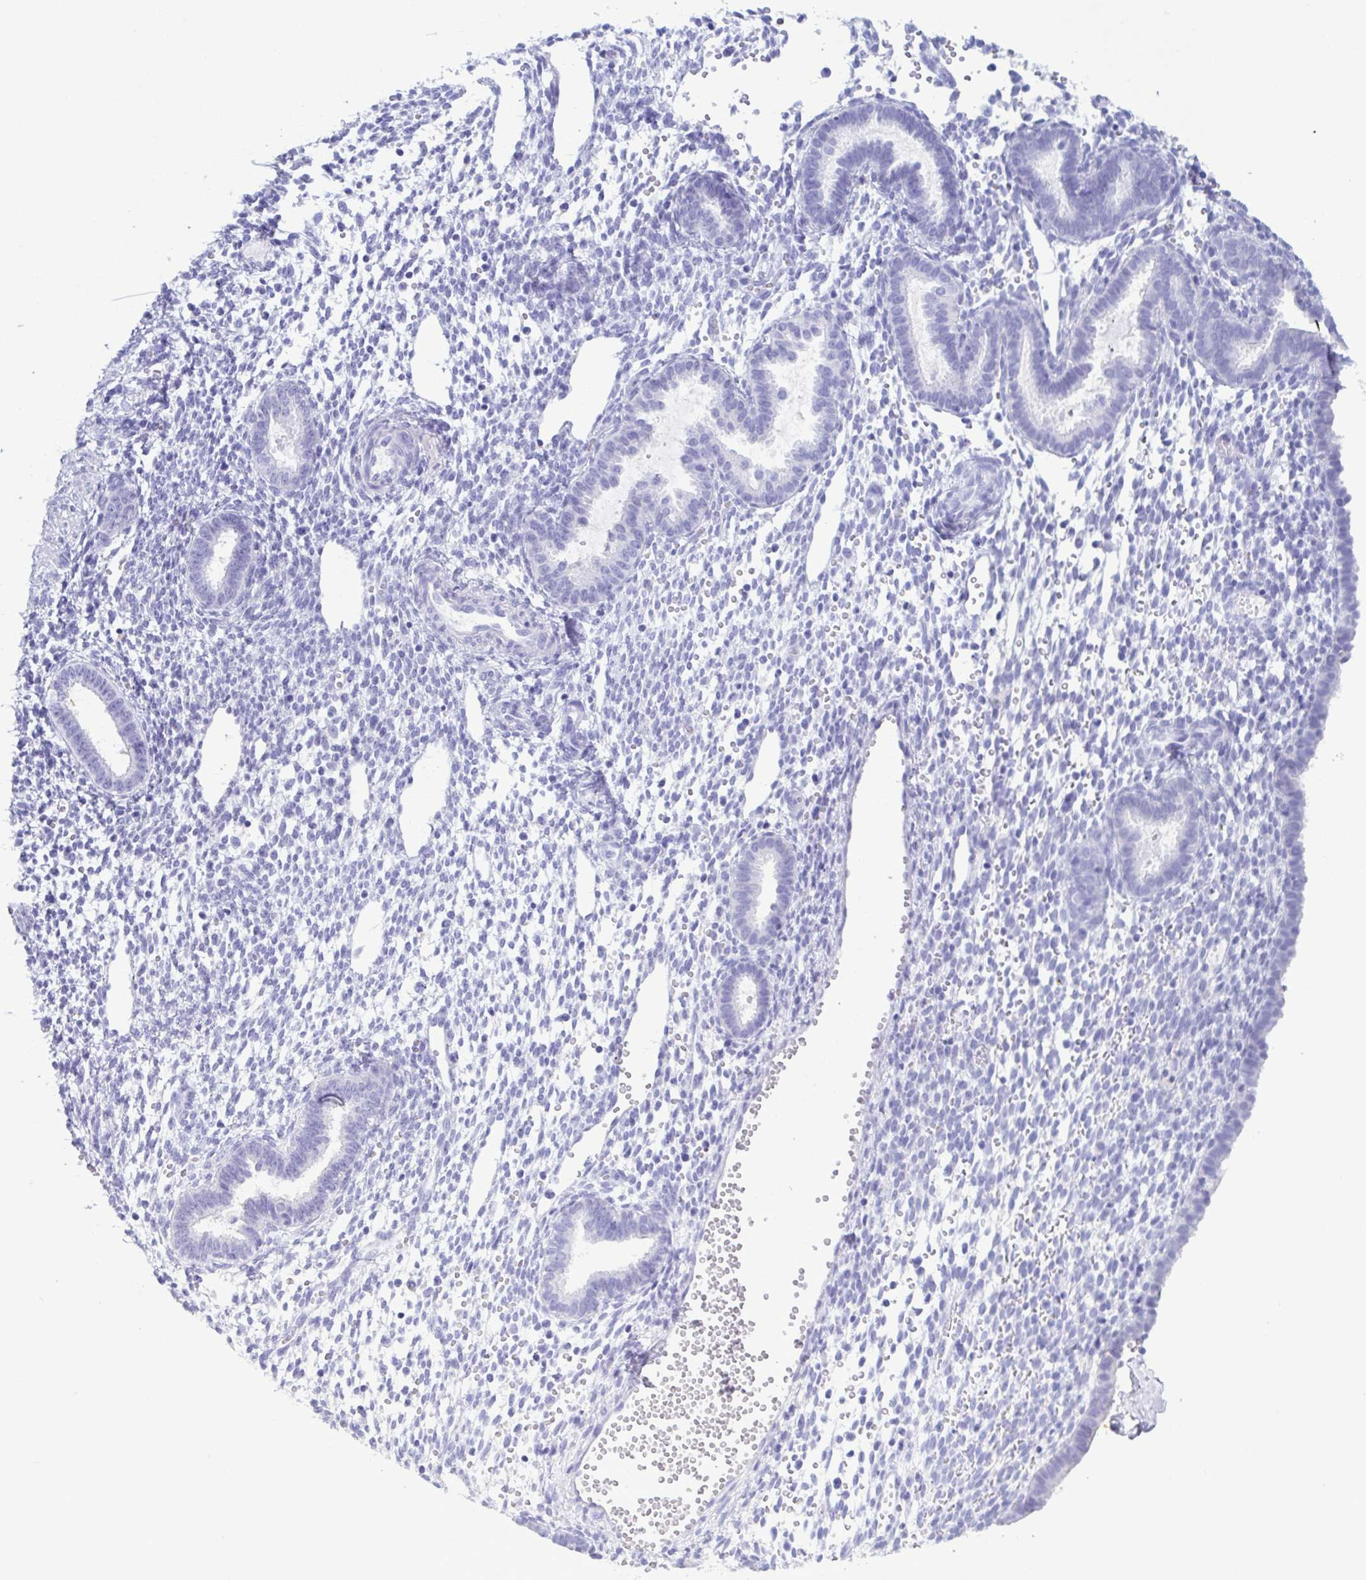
{"staining": {"intensity": "negative", "quantity": "none", "location": "none"}, "tissue": "endometrium", "cell_type": "Cells in endometrial stroma", "image_type": "normal", "snomed": [{"axis": "morphology", "description": "Normal tissue, NOS"}, {"axis": "topography", "description": "Endometrium"}], "caption": "Image shows no significant protein staining in cells in endometrial stroma of normal endometrium. (Brightfield microscopy of DAB (3,3'-diaminobenzidine) immunohistochemistry at high magnification).", "gene": "LTF", "patient": {"sex": "female", "age": 36}}